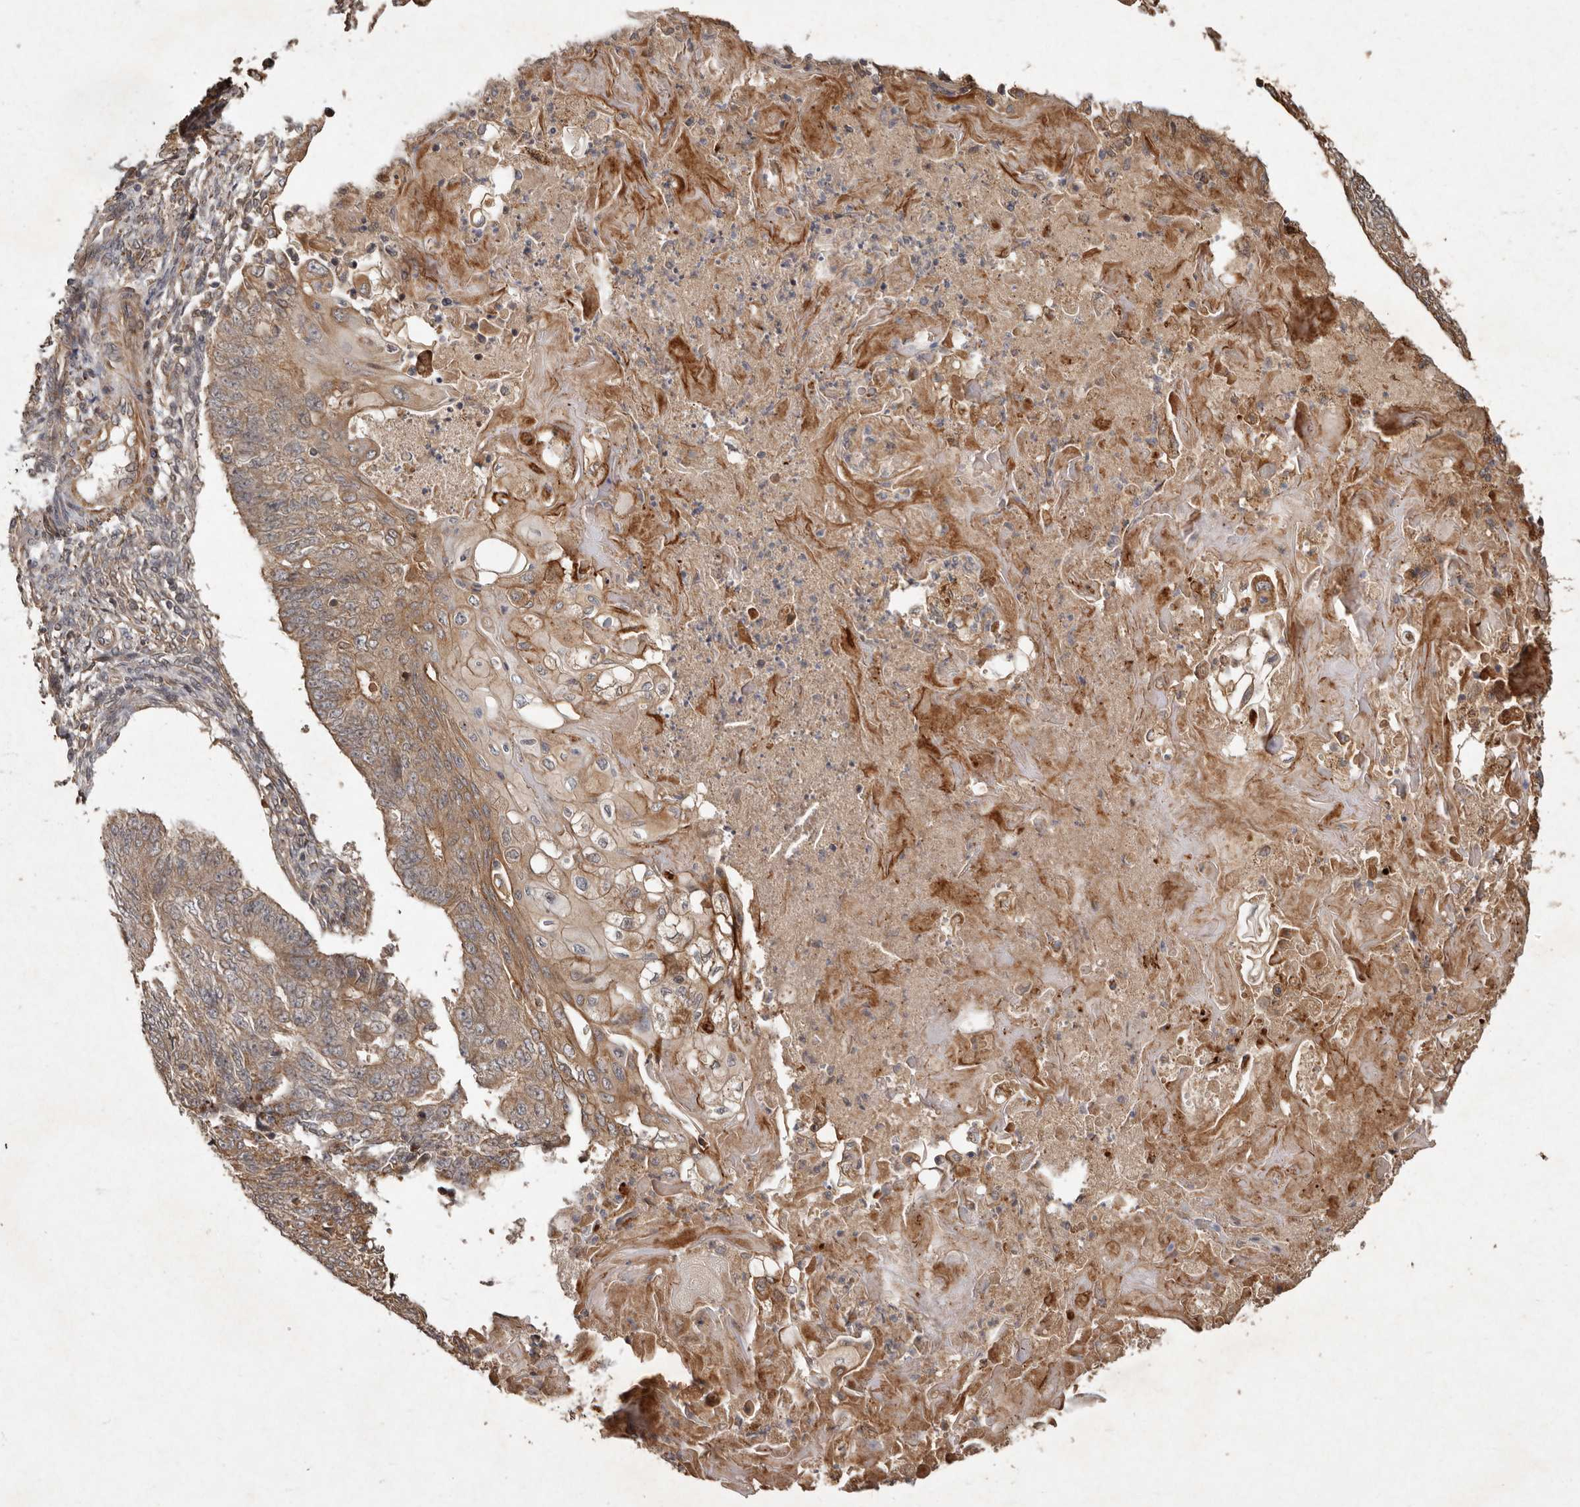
{"staining": {"intensity": "moderate", "quantity": ">75%", "location": "cytoplasmic/membranous"}, "tissue": "endometrial cancer", "cell_type": "Tumor cells", "image_type": "cancer", "snomed": [{"axis": "morphology", "description": "Adenocarcinoma, NOS"}, {"axis": "topography", "description": "Endometrium"}], "caption": "A photomicrograph of human endometrial cancer (adenocarcinoma) stained for a protein exhibits moderate cytoplasmic/membranous brown staining in tumor cells. The staining was performed using DAB (3,3'-diaminobenzidine) to visualize the protein expression in brown, while the nuclei were stained in blue with hematoxylin (Magnification: 20x).", "gene": "SEMA3A", "patient": {"sex": "female", "age": 32}}